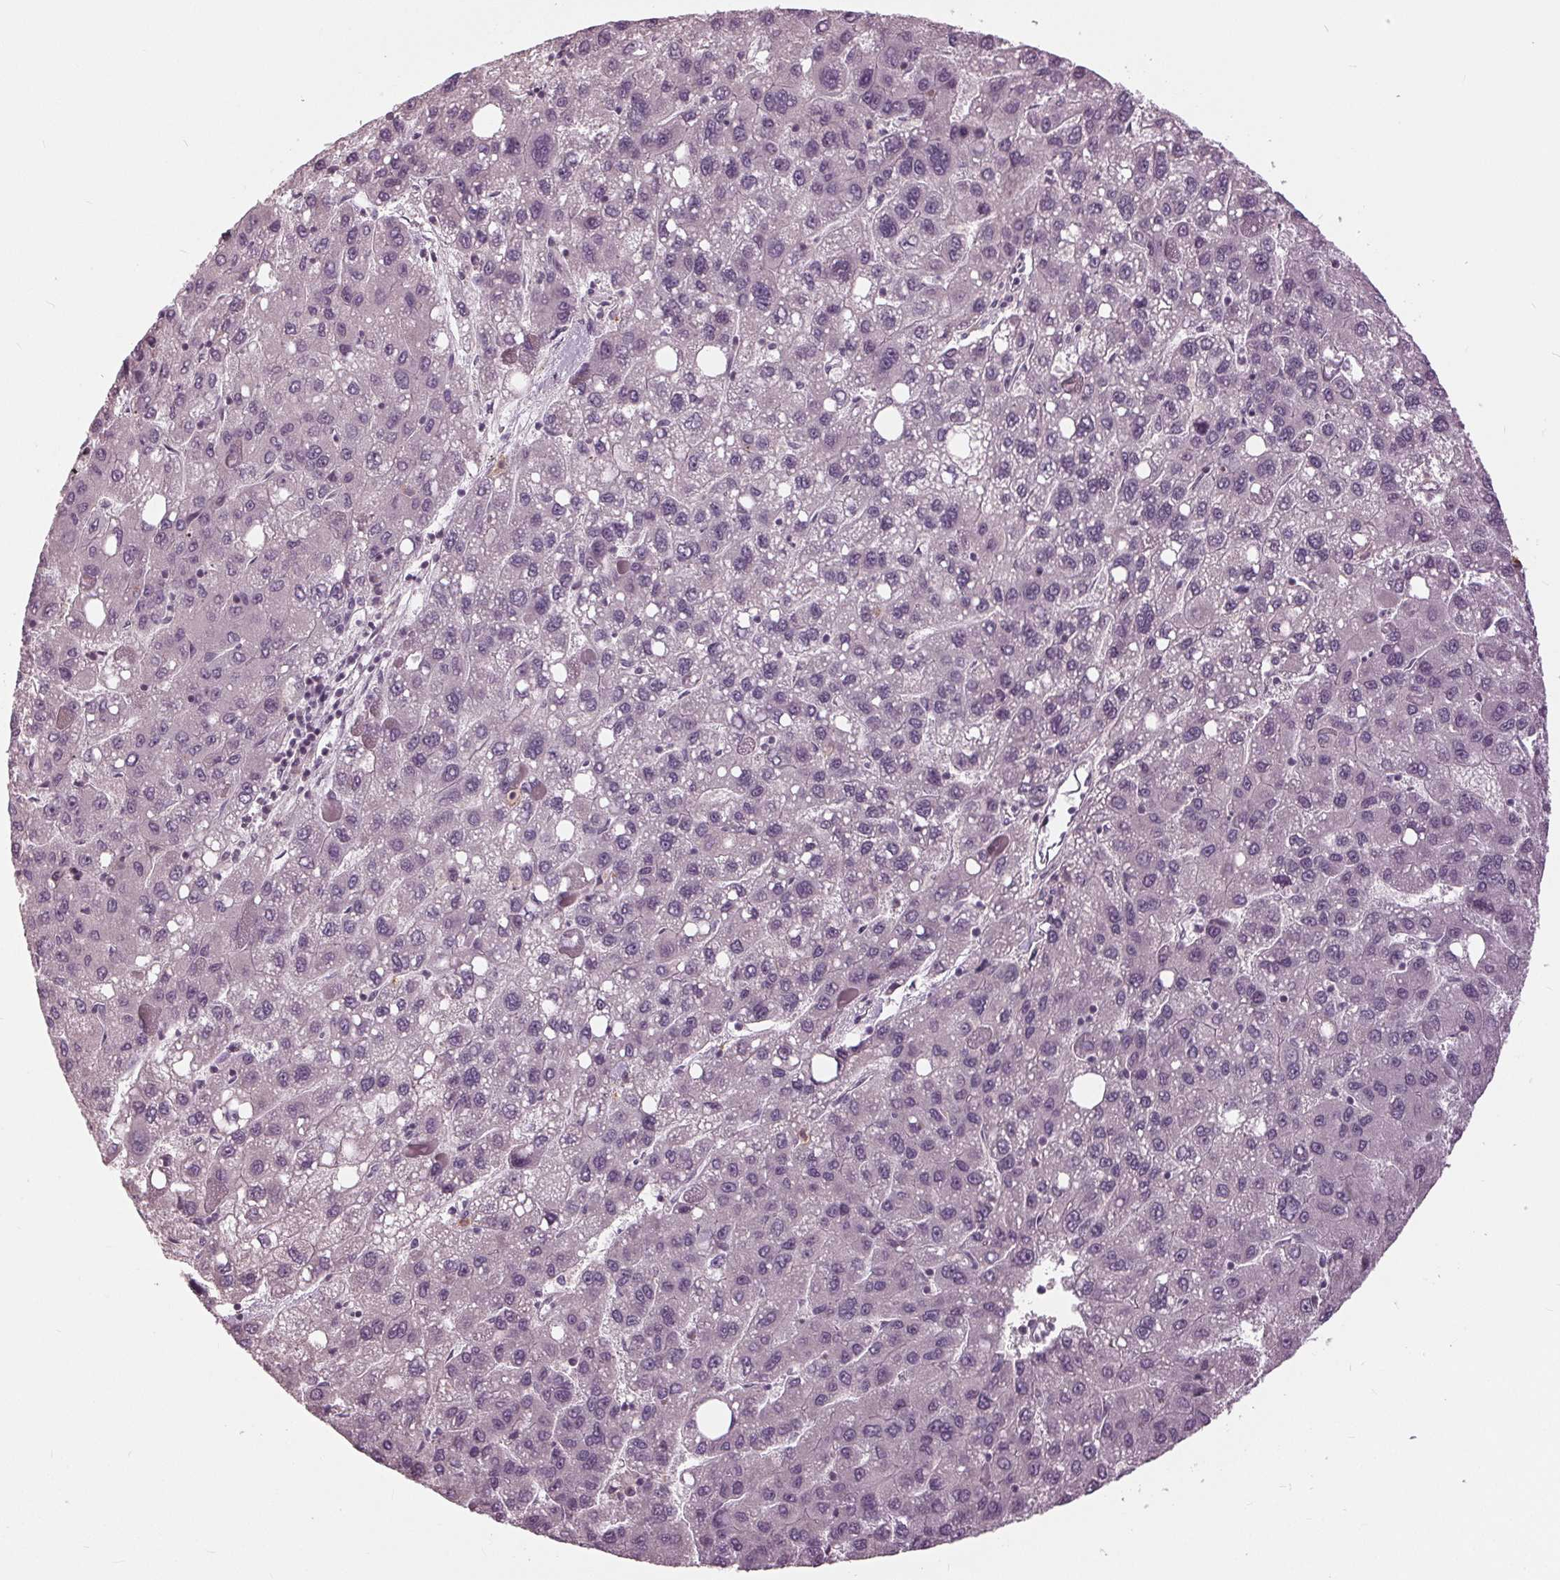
{"staining": {"intensity": "negative", "quantity": "none", "location": "none"}, "tissue": "liver cancer", "cell_type": "Tumor cells", "image_type": "cancer", "snomed": [{"axis": "morphology", "description": "Carcinoma, Hepatocellular, NOS"}, {"axis": "topography", "description": "Liver"}], "caption": "There is no significant staining in tumor cells of liver cancer (hepatocellular carcinoma).", "gene": "SIGLEC6", "patient": {"sex": "female", "age": 82}}